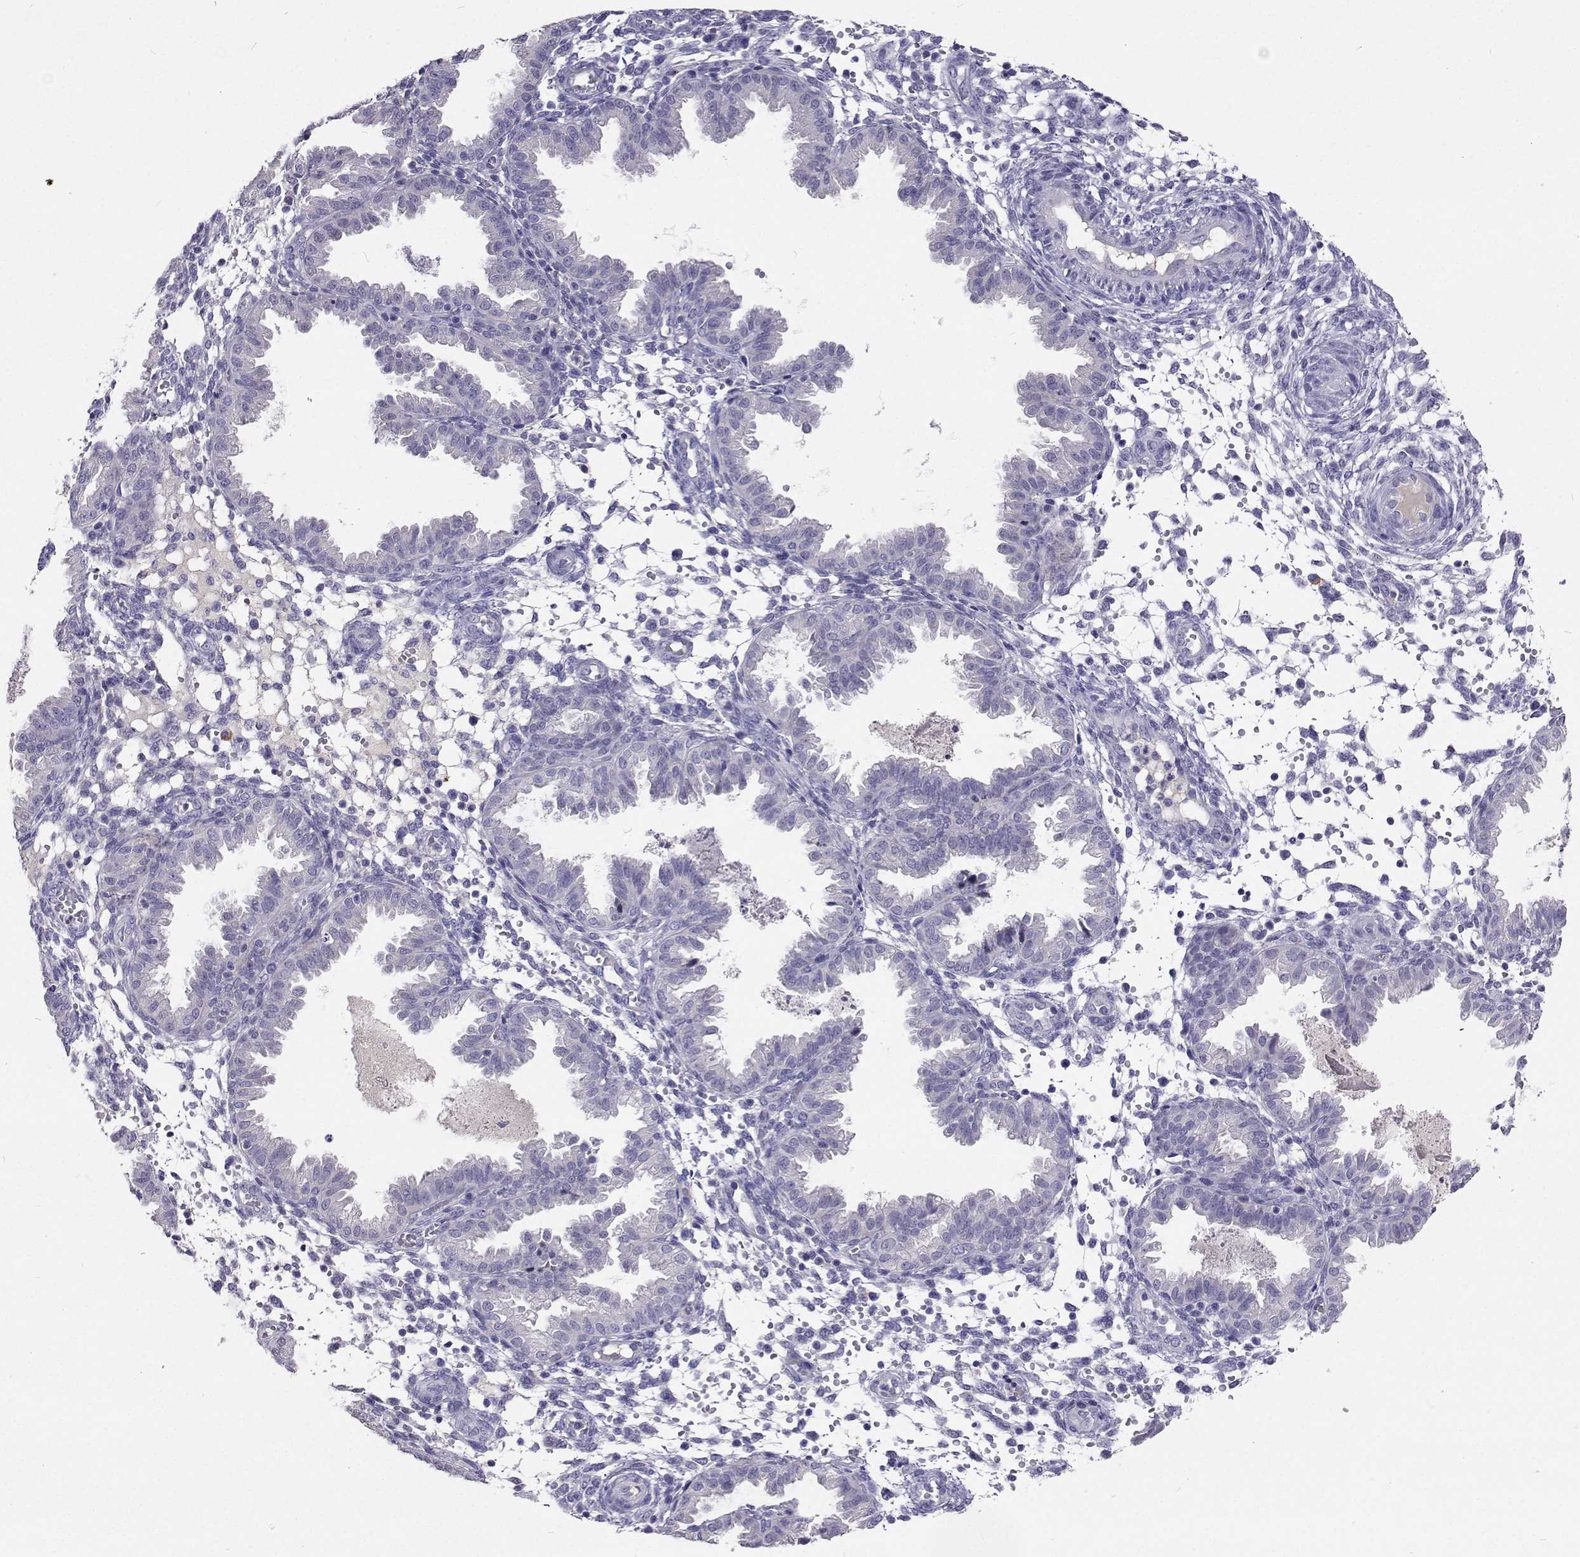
{"staining": {"intensity": "negative", "quantity": "none", "location": "none"}, "tissue": "endometrium", "cell_type": "Cells in endometrial stroma", "image_type": "normal", "snomed": [{"axis": "morphology", "description": "Normal tissue, NOS"}, {"axis": "topography", "description": "Endometrium"}], "caption": "There is no significant staining in cells in endometrial stroma of endometrium. (DAB (3,3'-diaminobenzidine) immunohistochemistry with hematoxylin counter stain).", "gene": "CFAP44", "patient": {"sex": "female", "age": 33}}